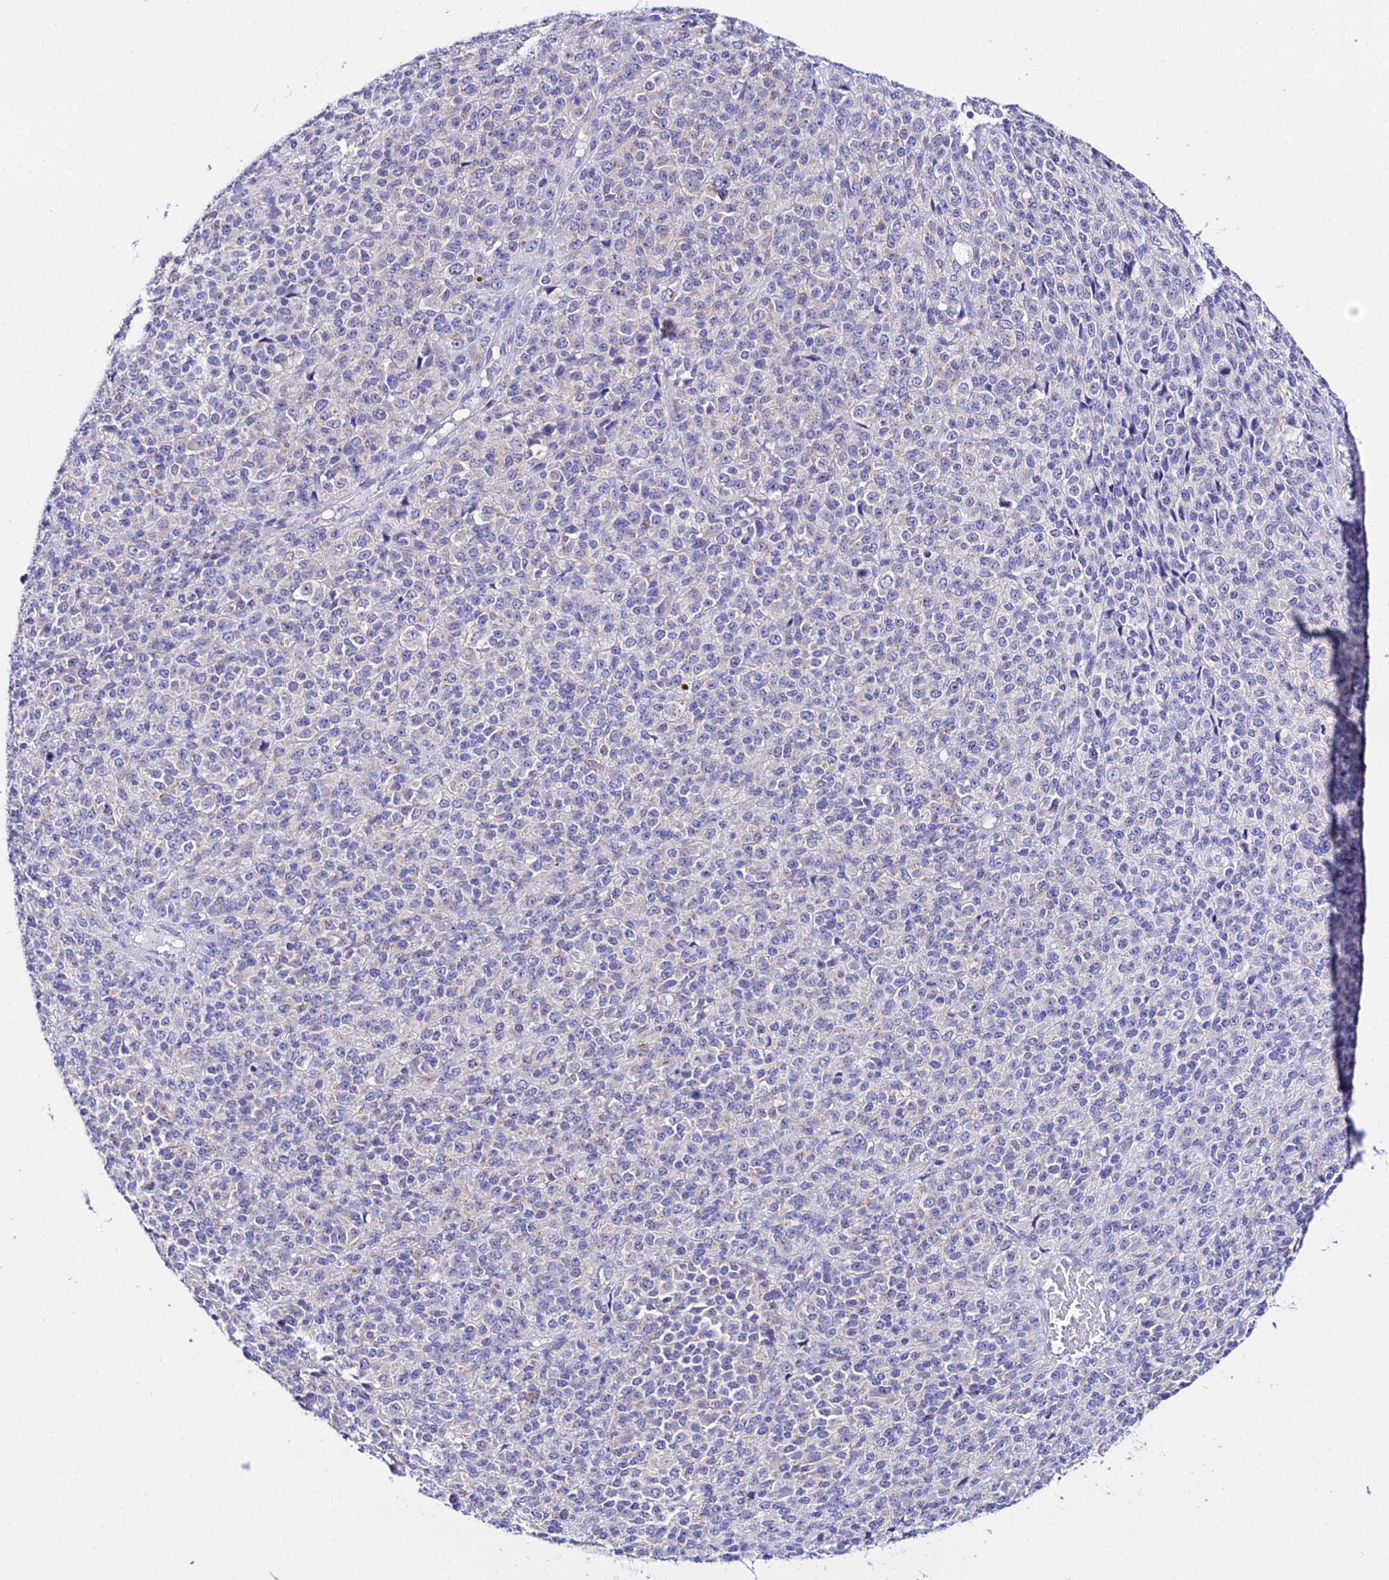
{"staining": {"intensity": "negative", "quantity": "none", "location": "none"}, "tissue": "melanoma", "cell_type": "Tumor cells", "image_type": "cancer", "snomed": [{"axis": "morphology", "description": "Malignant melanoma, Metastatic site"}, {"axis": "topography", "description": "Brain"}], "caption": "A photomicrograph of melanoma stained for a protein reveals no brown staining in tumor cells. The staining is performed using DAB (3,3'-diaminobenzidine) brown chromogen with nuclei counter-stained in using hematoxylin.", "gene": "ATG16L2", "patient": {"sex": "female", "age": 56}}